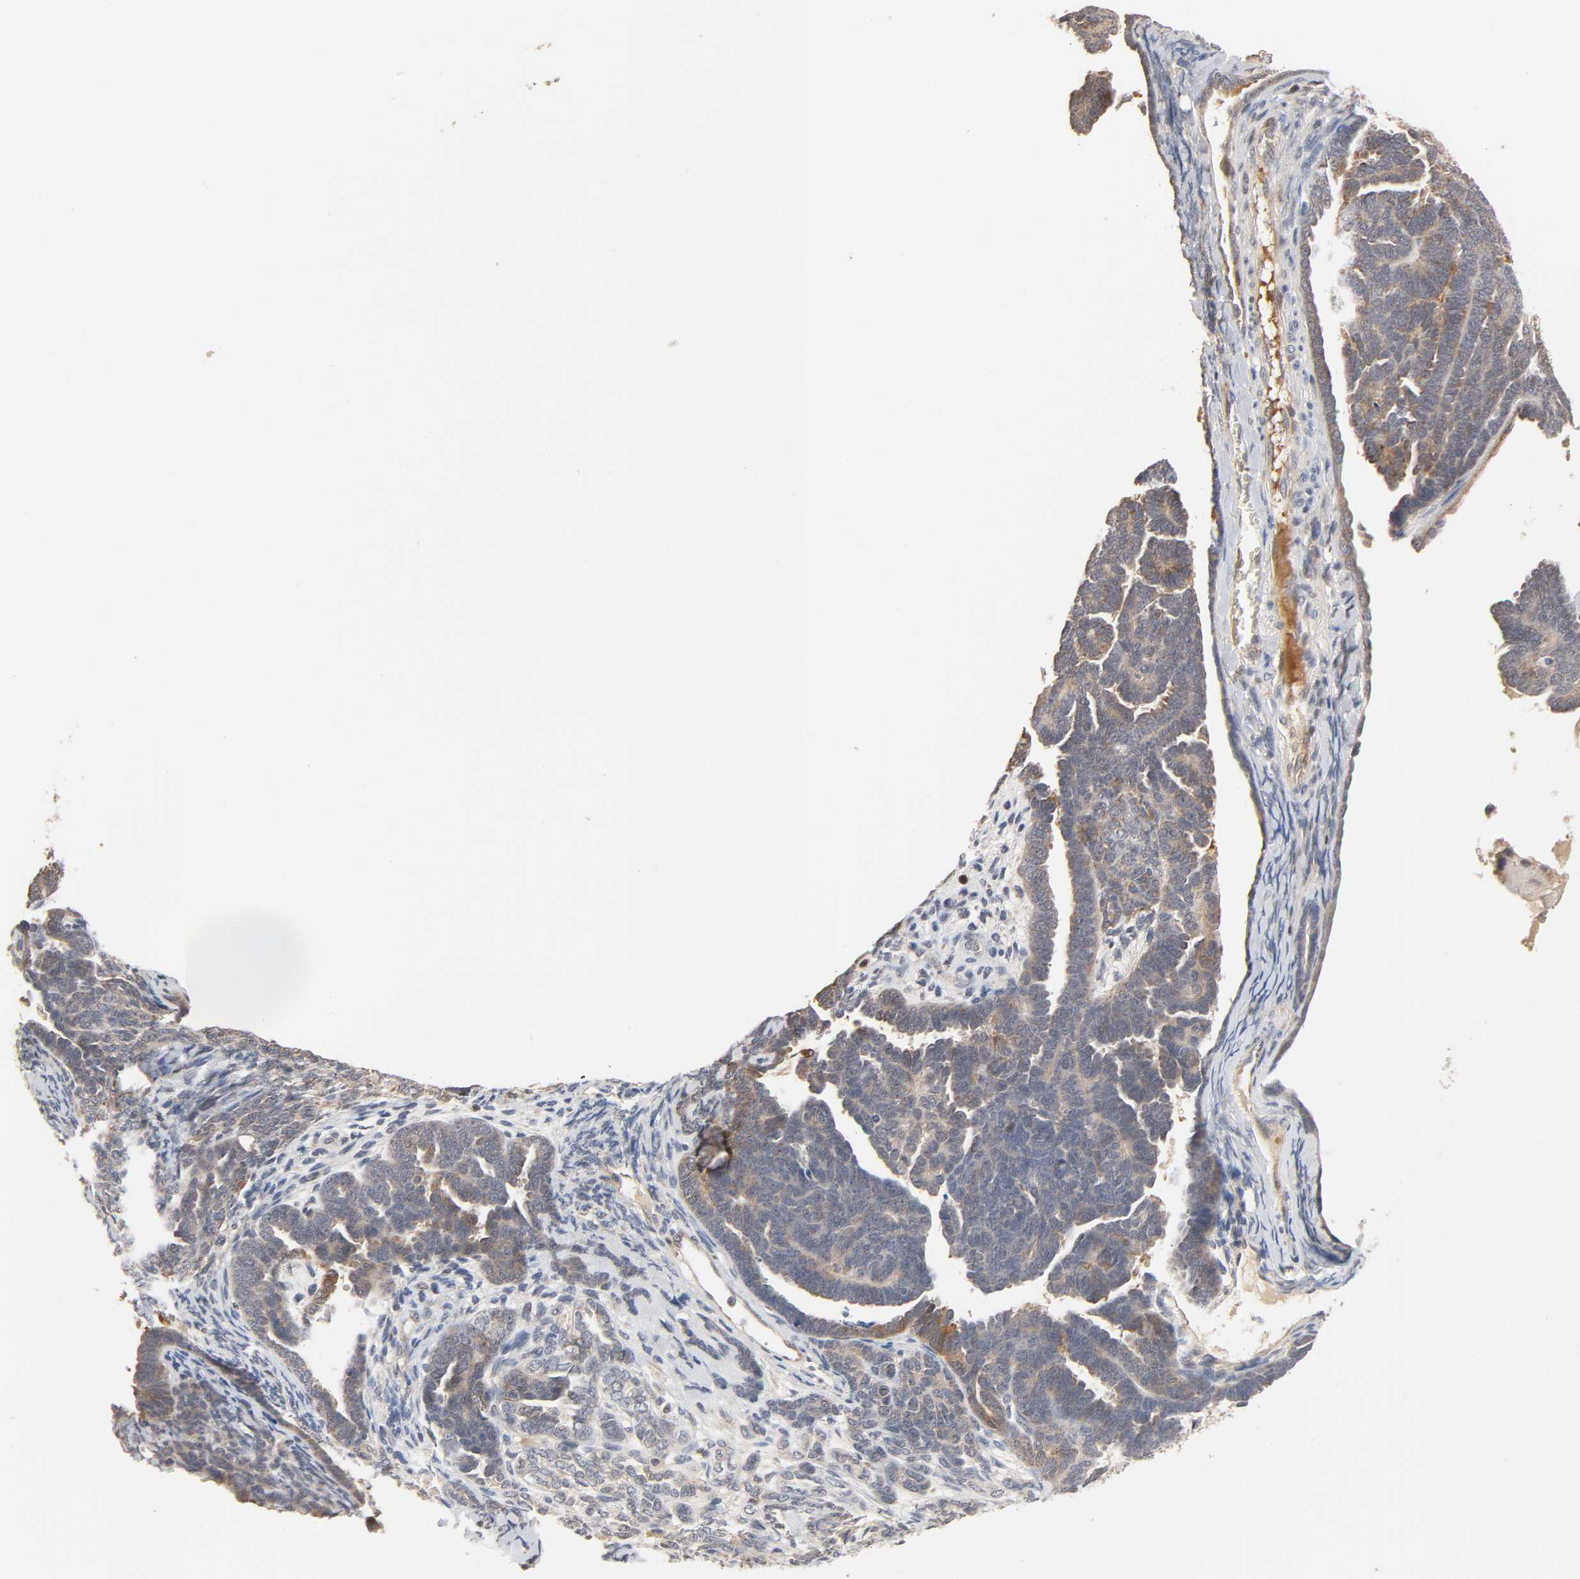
{"staining": {"intensity": "moderate", "quantity": "25%-75%", "location": "cytoplasmic/membranous"}, "tissue": "endometrial cancer", "cell_type": "Tumor cells", "image_type": "cancer", "snomed": [{"axis": "morphology", "description": "Neoplasm, malignant, NOS"}, {"axis": "topography", "description": "Endometrium"}], "caption": "Immunohistochemical staining of human endometrial cancer (neoplasm (malignant)) demonstrates medium levels of moderate cytoplasmic/membranous expression in approximately 25%-75% of tumor cells.", "gene": "GSTZ1", "patient": {"sex": "female", "age": 74}}